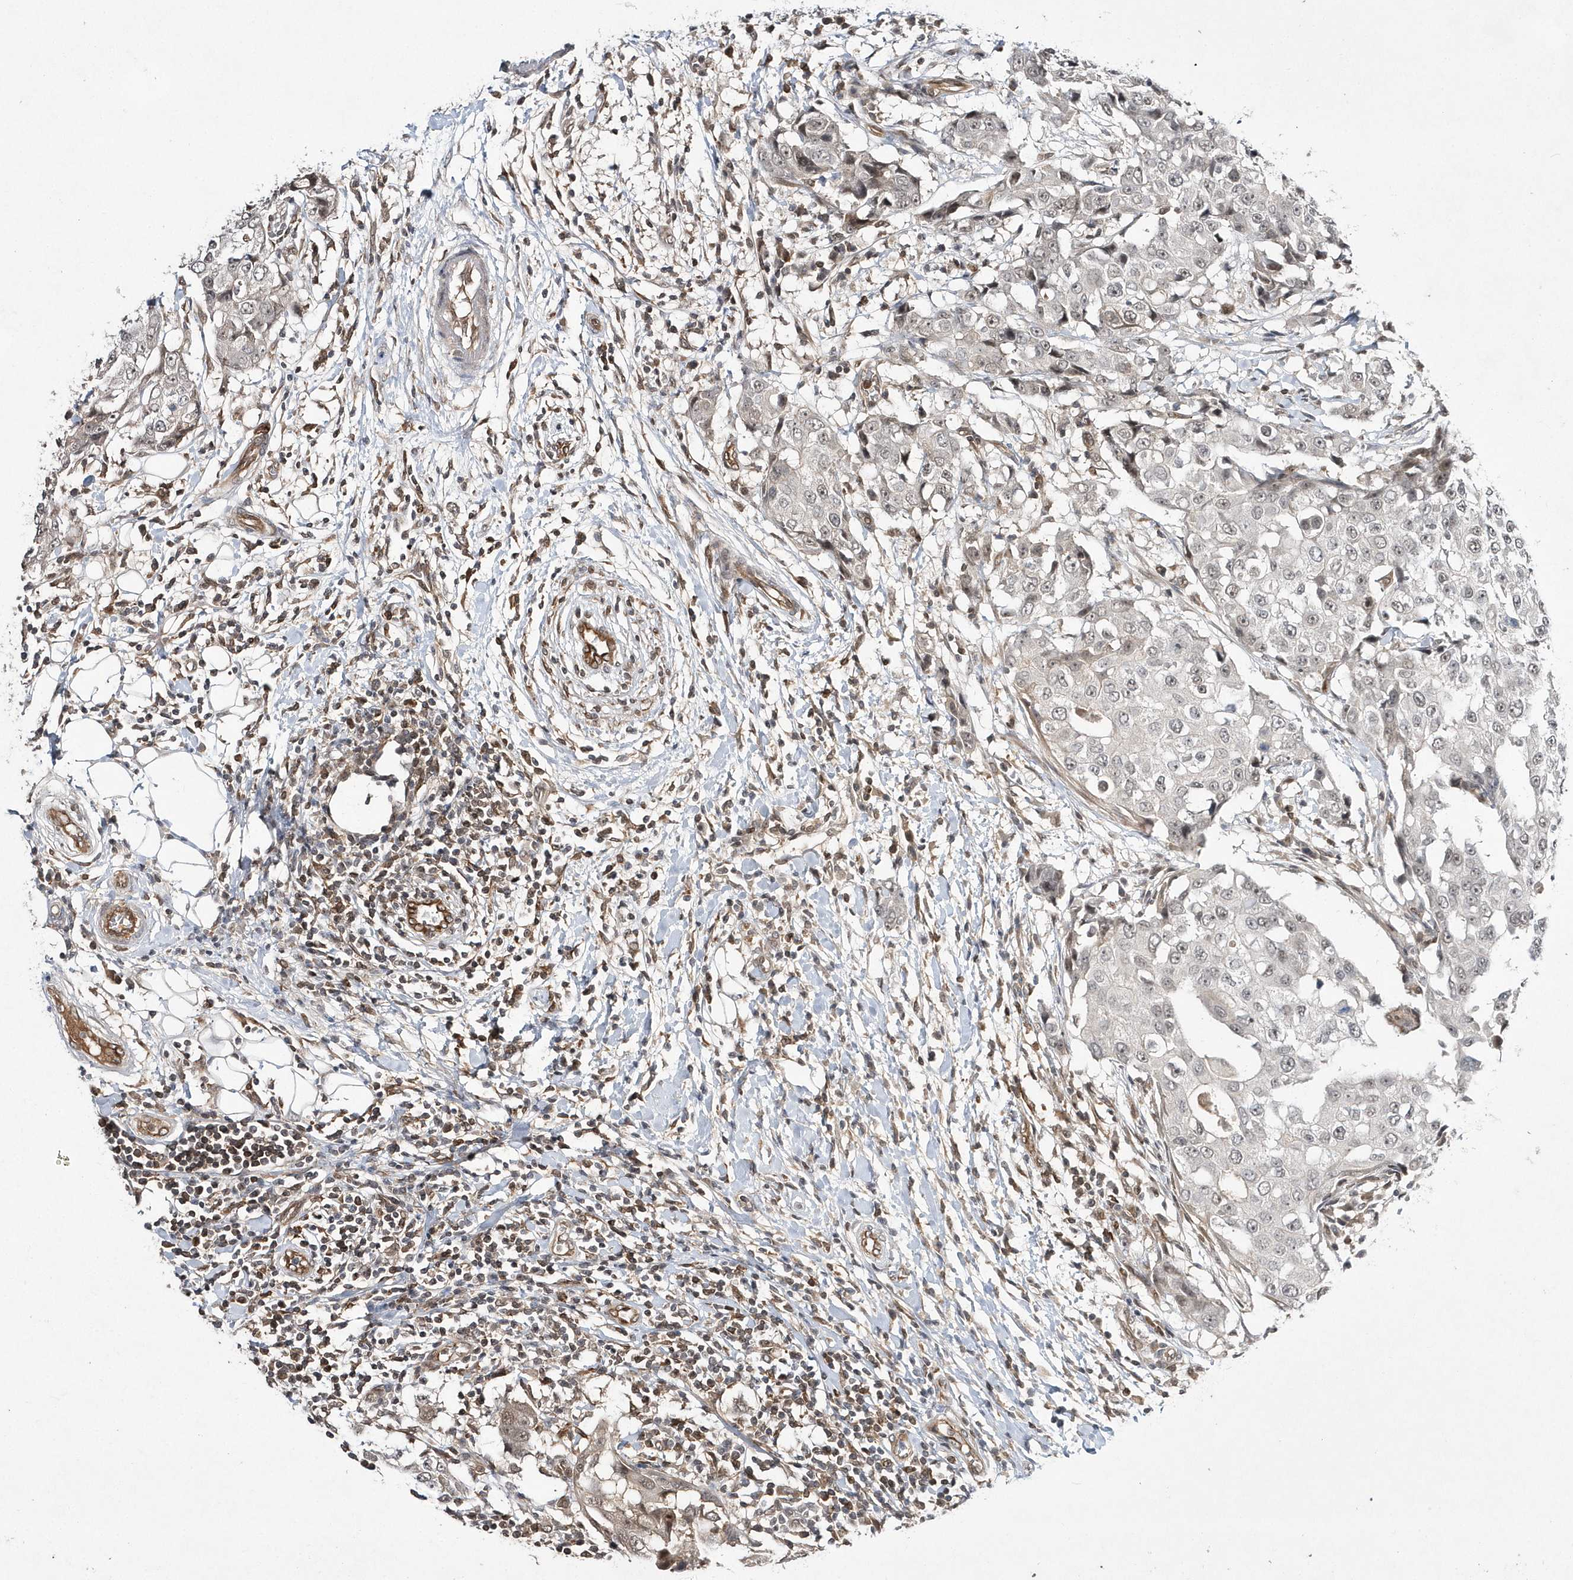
{"staining": {"intensity": "moderate", "quantity": "<25%", "location": "cytoplasmic/membranous,nuclear"}, "tissue": "breast cancer", "cell_type": "Tumor cells", "image_type": "cancer", "snomed": [{"axis": "morphology", "description": "Duct carcinoma"}, {"axis": "topography", "description": "Breast"}], "caption": "Breast invasive ductal carcinoma was stained to show a protein in brown. There is low levels of moderate cytoplasmic/membranous and nuclear positivity in about <25% of tumor cells.", "gene": "TMEM132B", "patient": {"sex": "female", "age": 27}}